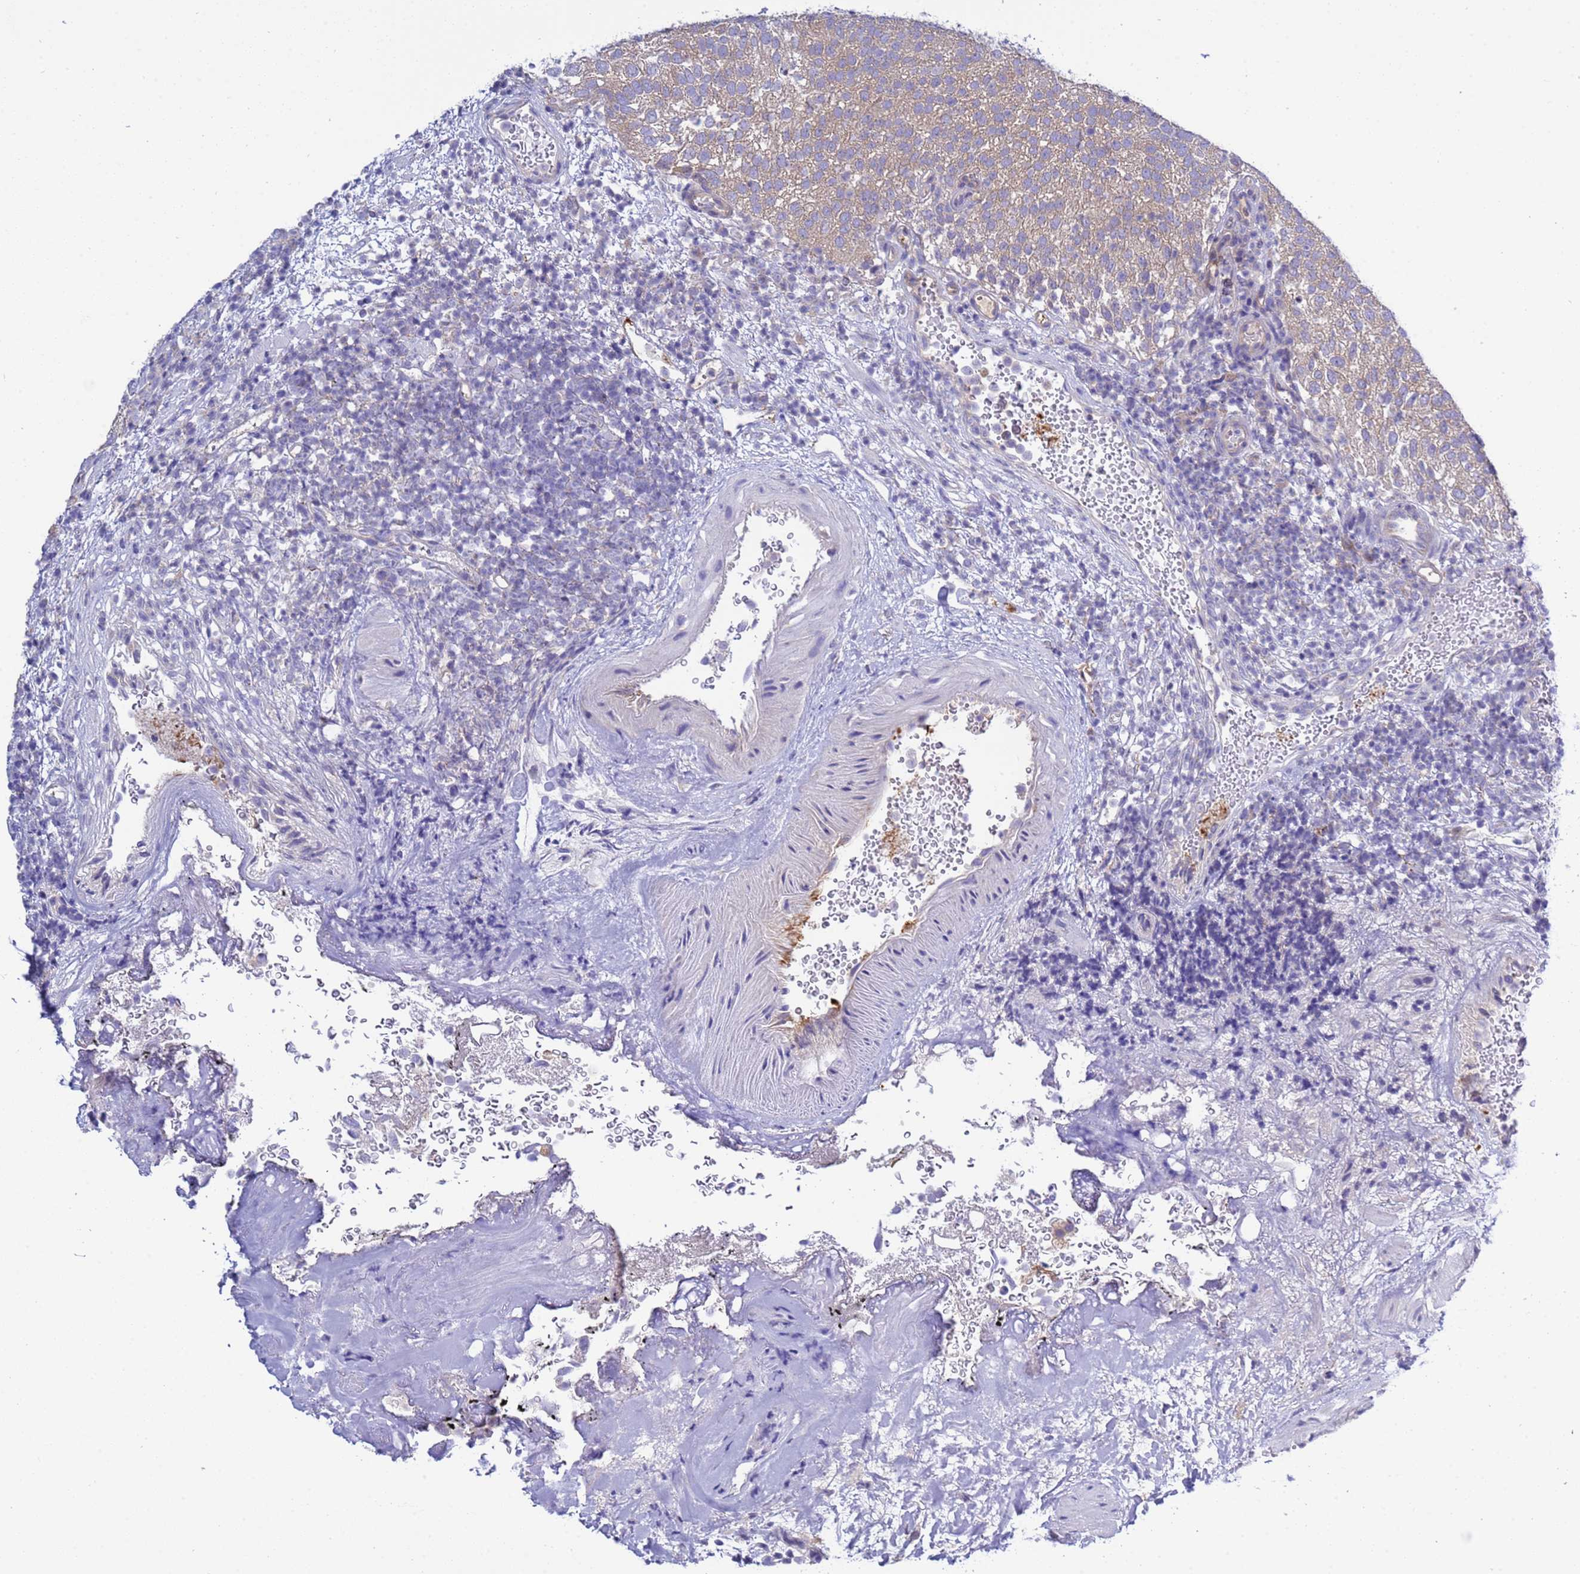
{"staining": {"intensity": "weak", "quantity": ">75%", "location": "cytoplasmic/membranous"}, "tissue": "urothelial cancer", "cell_type": "Tumor cells", "image_type": "cancer", "snomed": [{"axis": "morphology", "description": "Urothelial carcinoma, Low grade"}, {"axis": "topography", "description": "Urinary bladder"}], "caption": "Protein analysis of urothelial carcinoma (low-grade) tissue exhibits weak cytoplasmic/membranous positivity in about >75% of tumor cells.", "gene": "RC3H2", "patient": {"sex": "male", "age": 78}}